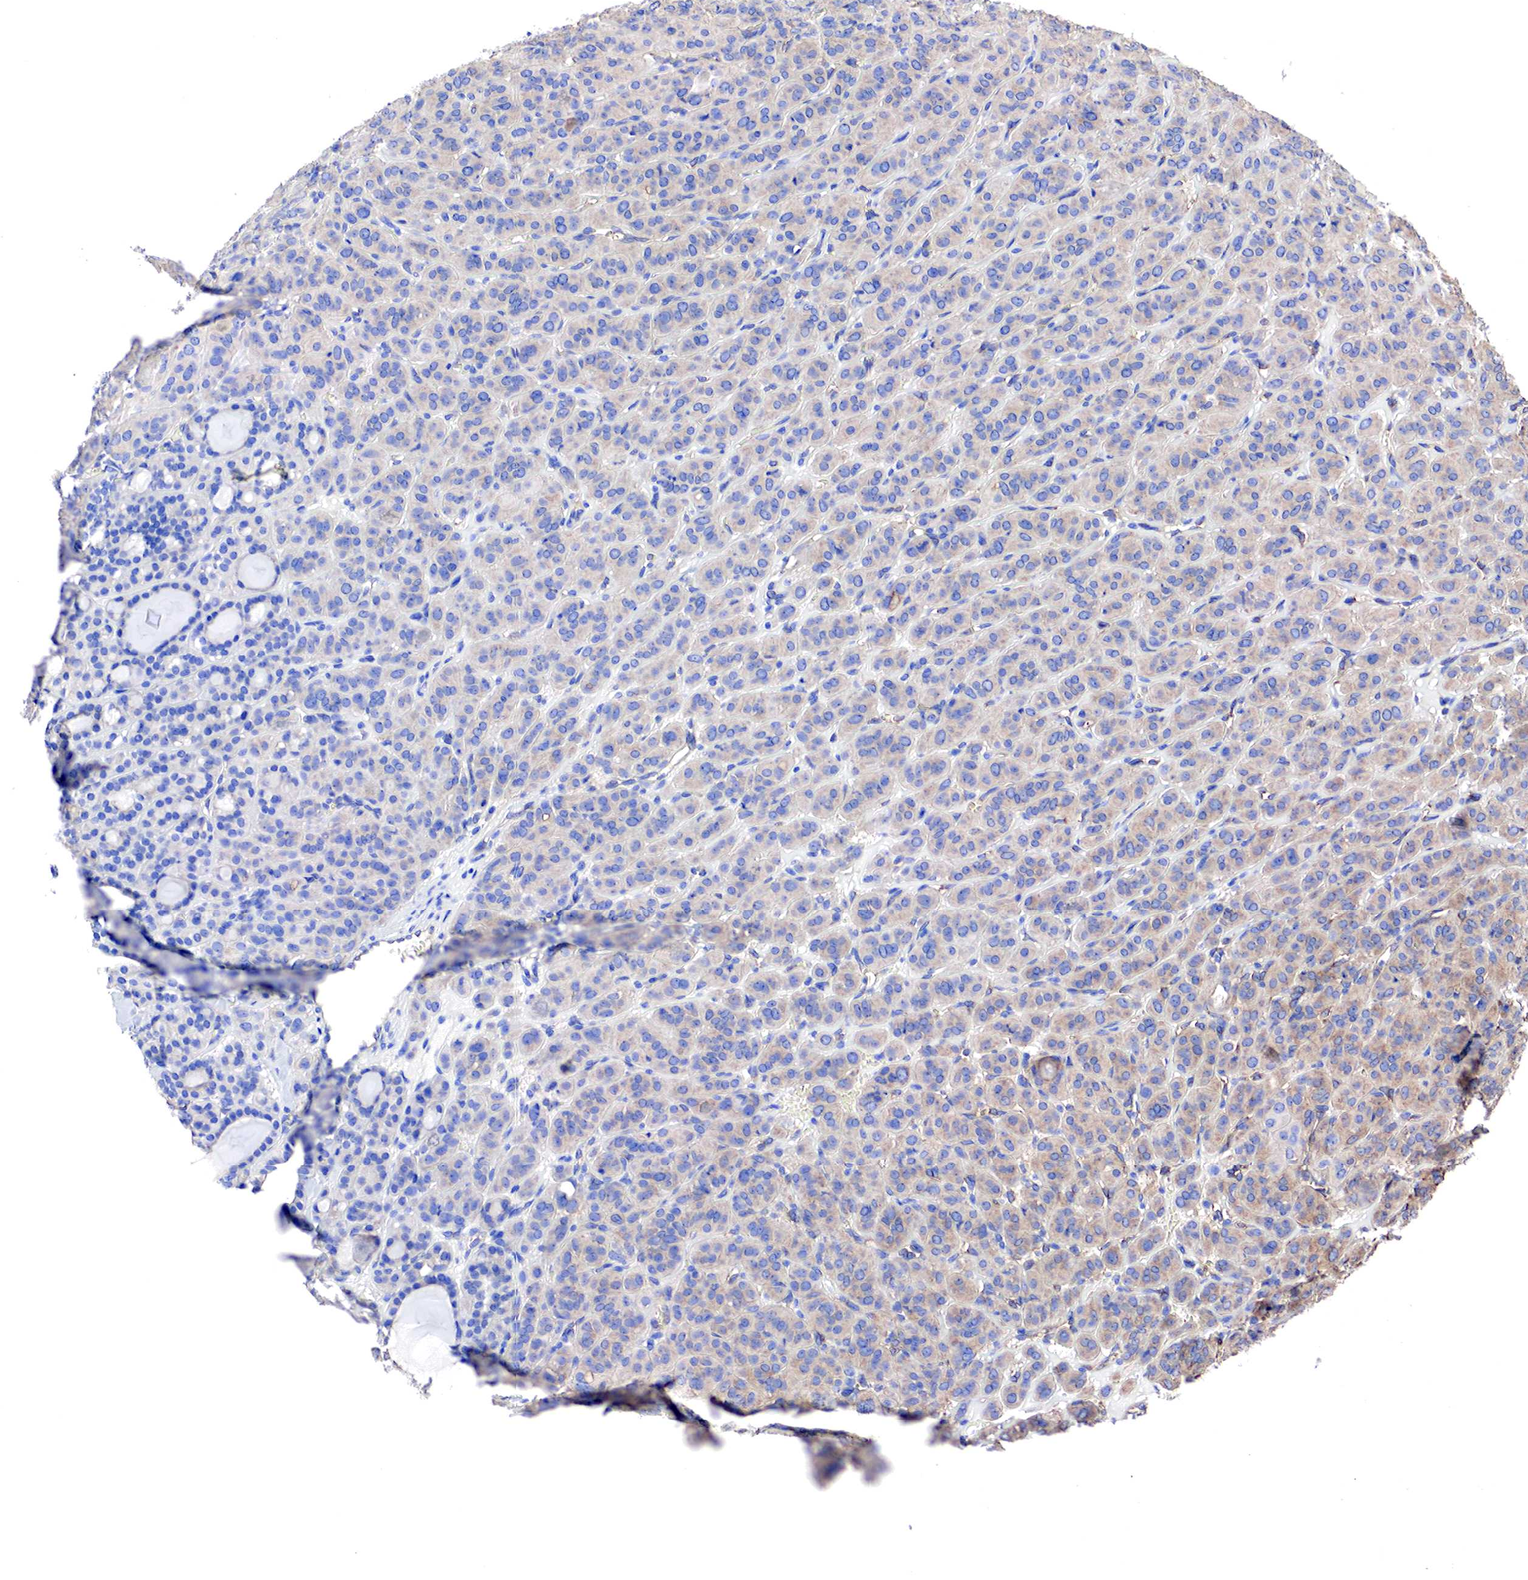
{"staining": {"intensity": "weak", "quantity": "25%-75%", "location": "cytoplasmic/membranous"}, "tissue": "thyroid cancer", "cell_type": "Tumor cells", "image_type": "cancer", "snomed": [{"axis": "morphology", "description": "Follicular adenoma carcinoma, NOS"}, {"axis": "topography", "description": "Thyroid gland"}], "caption": "Brown immunohistochemical staining in human thyroid cancer demonstrates weak cytoplasmic/membranous expression in about 25%-75% of tumor cells.", "gene": "RDX", "patient": {"sex": "female", "age": 71}}